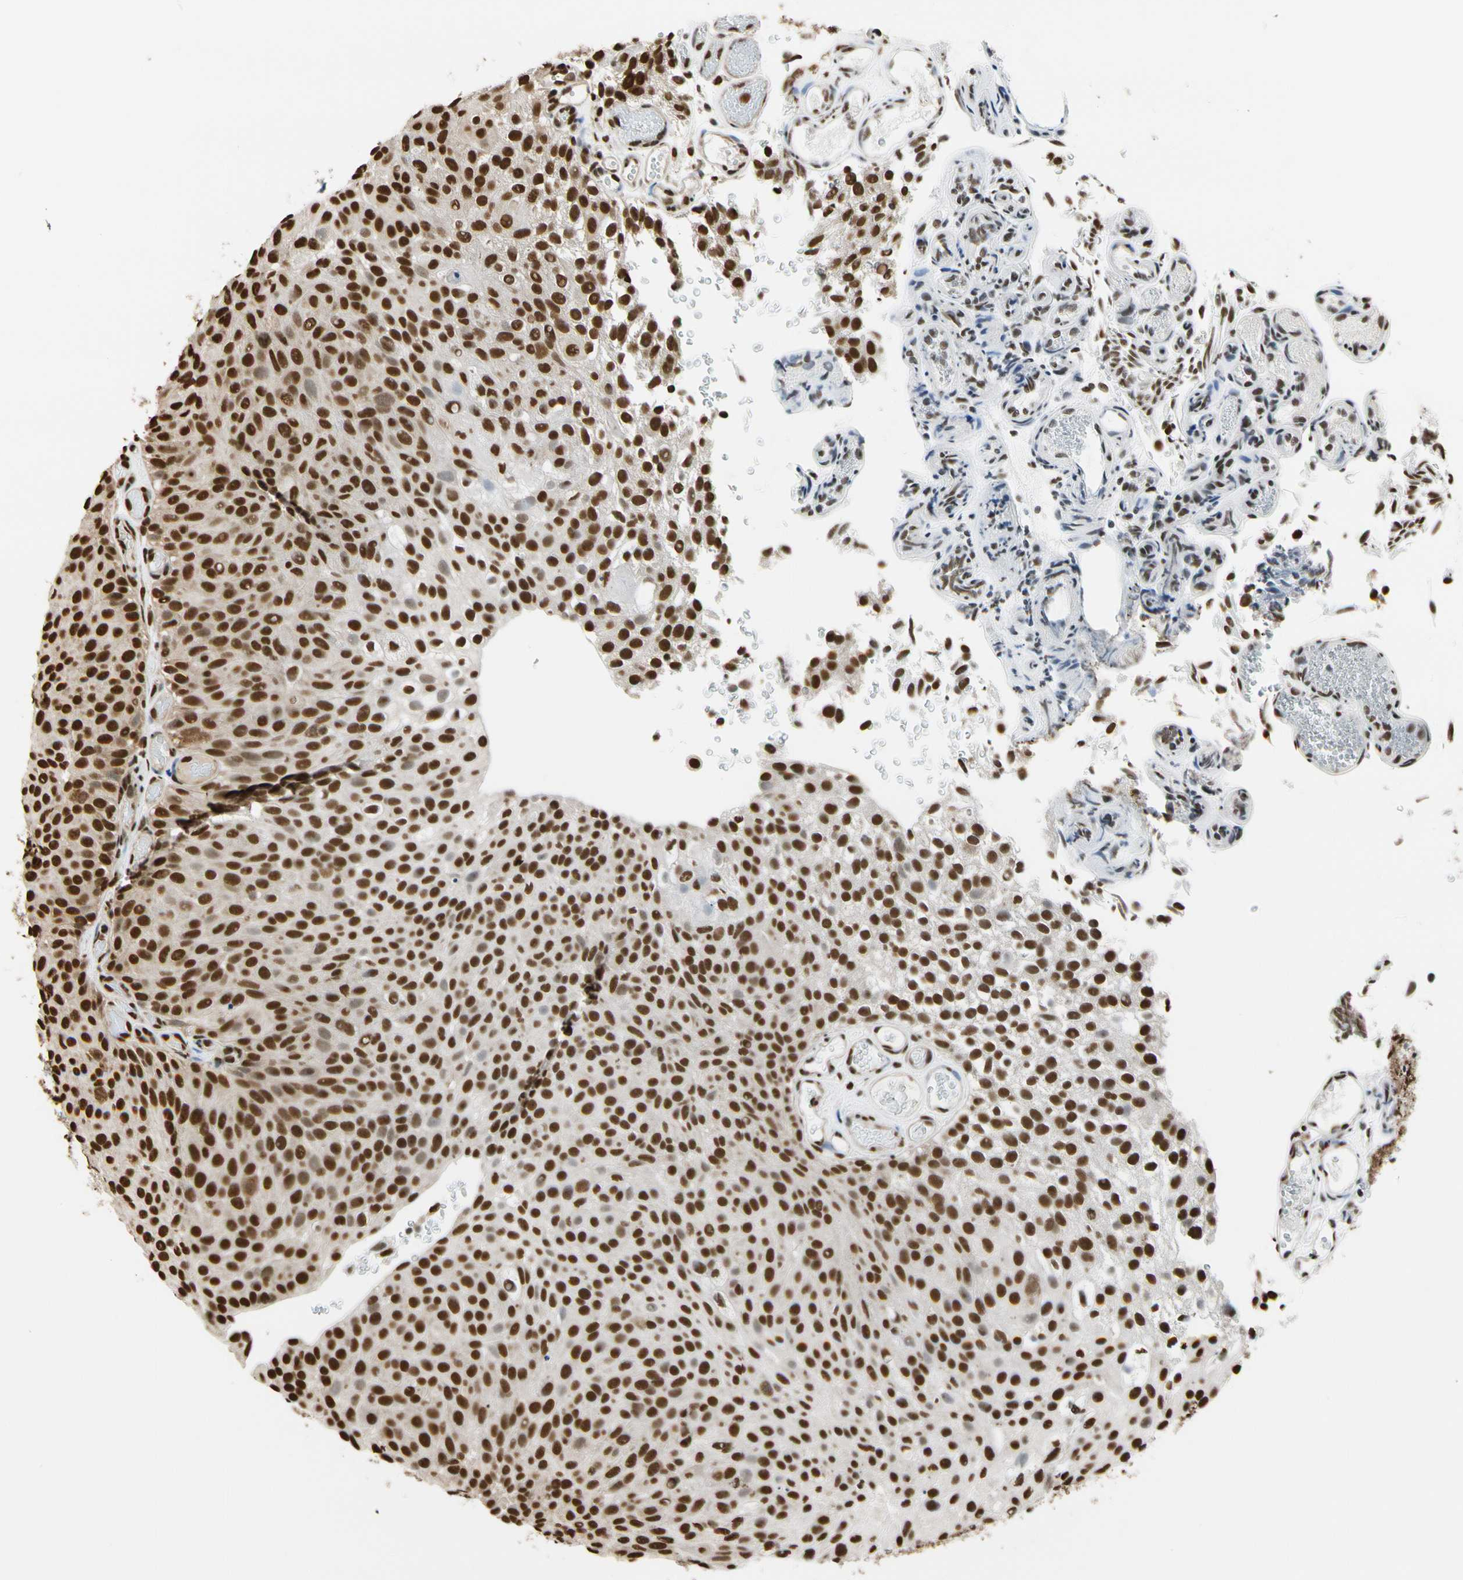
{"staining": {"intensity": "strong", "quantity": ">75%", "location": "nuclear"}, "tissue": "urothelial cancer", "cell_type": "Tumor cells", "image_type": "cancer", "snomed": [{"axis": "morphology", "description": "Urothelial carcinoma, Low grade"}, {"axis": "topography", "description": "Urinary bladder"}], "caption": "A brown stain shows strong nuclear staining of a protein in urothelial cancer tumor cells.", "gene": "HNRNPK", "patient": {"sex": "male", "age": 78}}